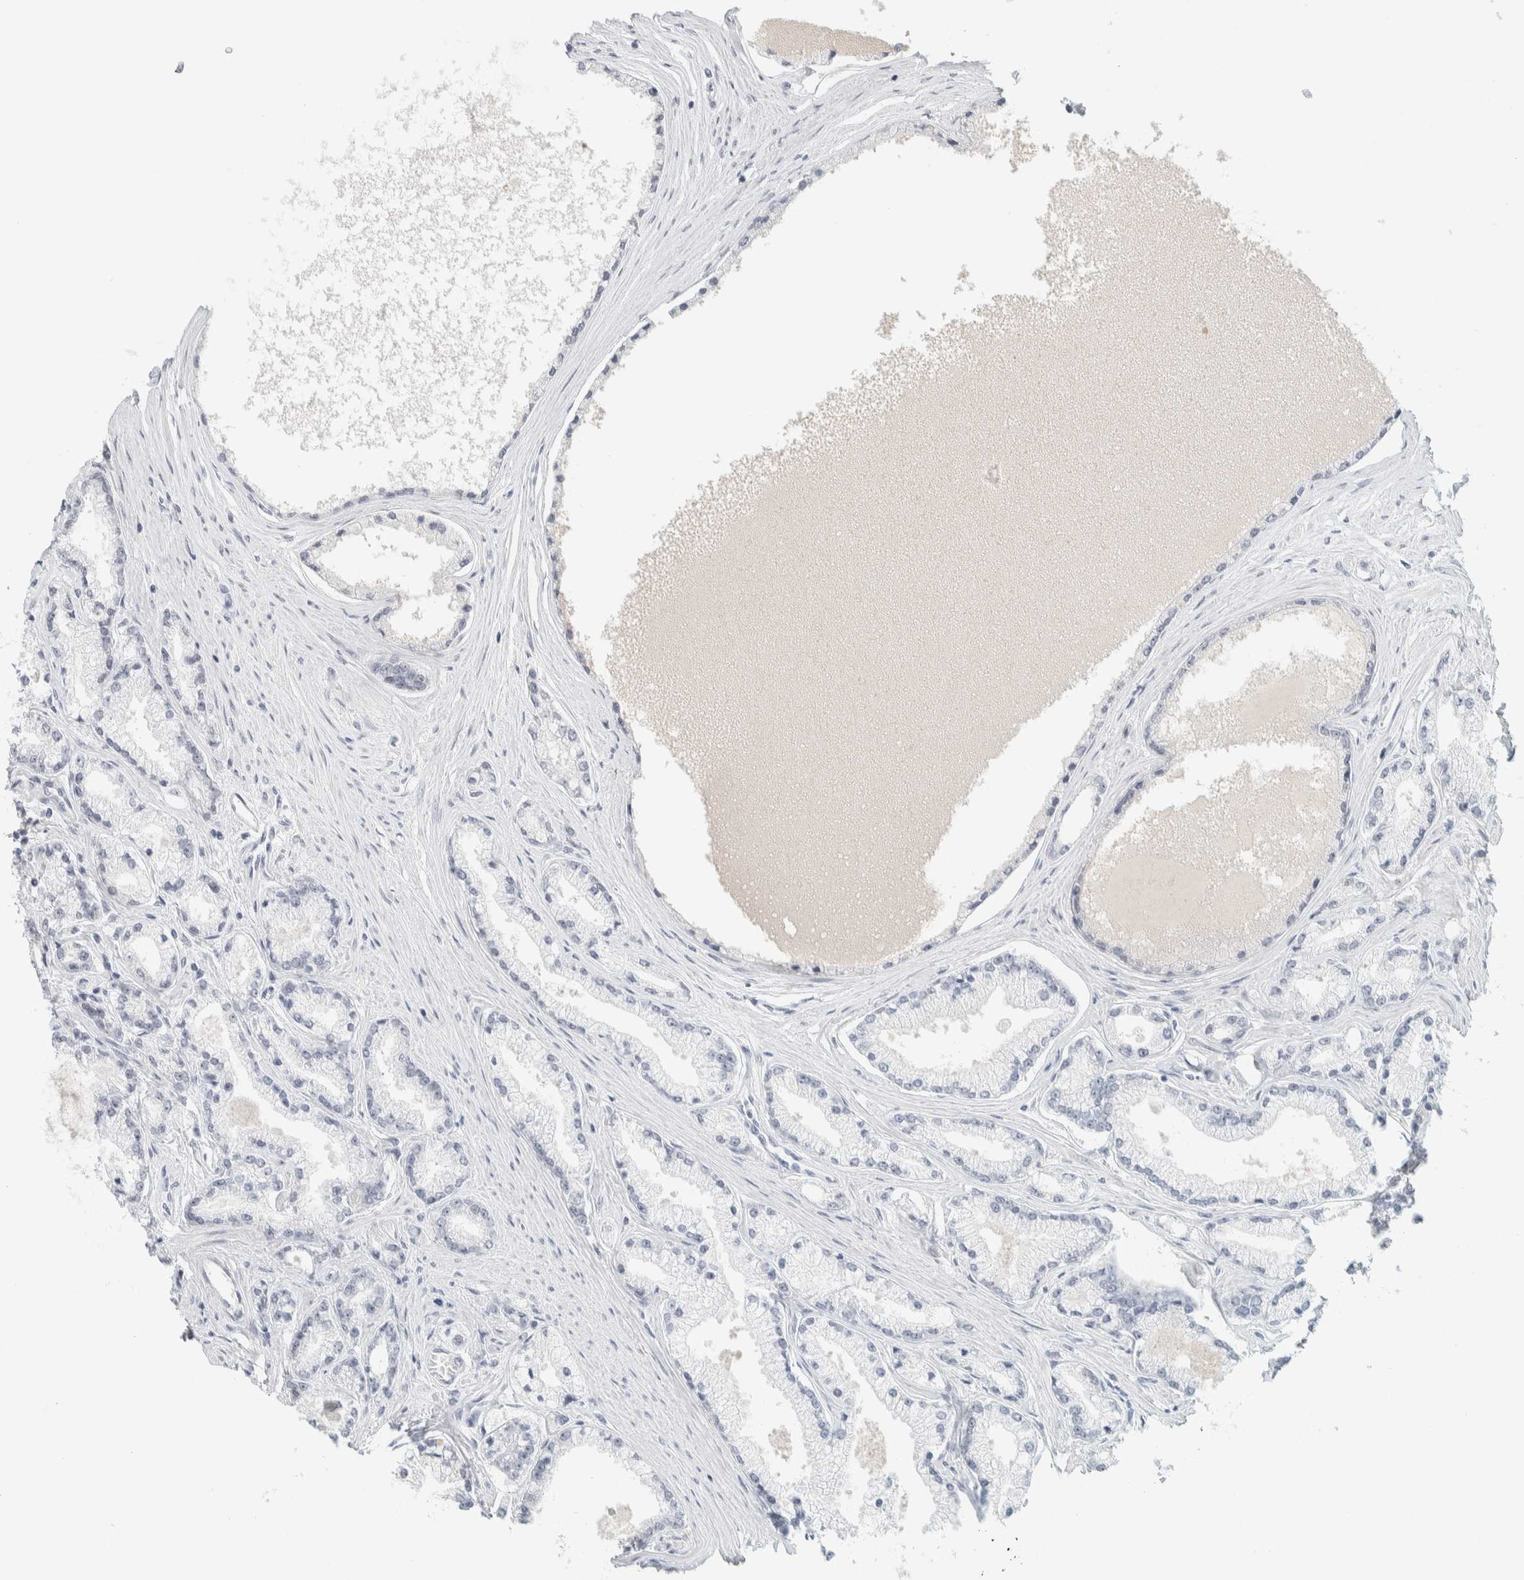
{"staining": {"intensity": "negative", "quantity": "none", "location": "none"}, "tissue": "prostate cancer", "cell_type": "Tumor cells", "image_type": "cancer", "snomed": [{"axis": "morphology", "description": "Adenocarcinoma, High grade"}, {"axis": "topography", "description": "Prostate"}], "caption": "Tumor cells show no significant positivity in prostate adenocarcinoma (high-grade).", "gene": "CDH17", "patient": {"sex": "male", "age": 71}}